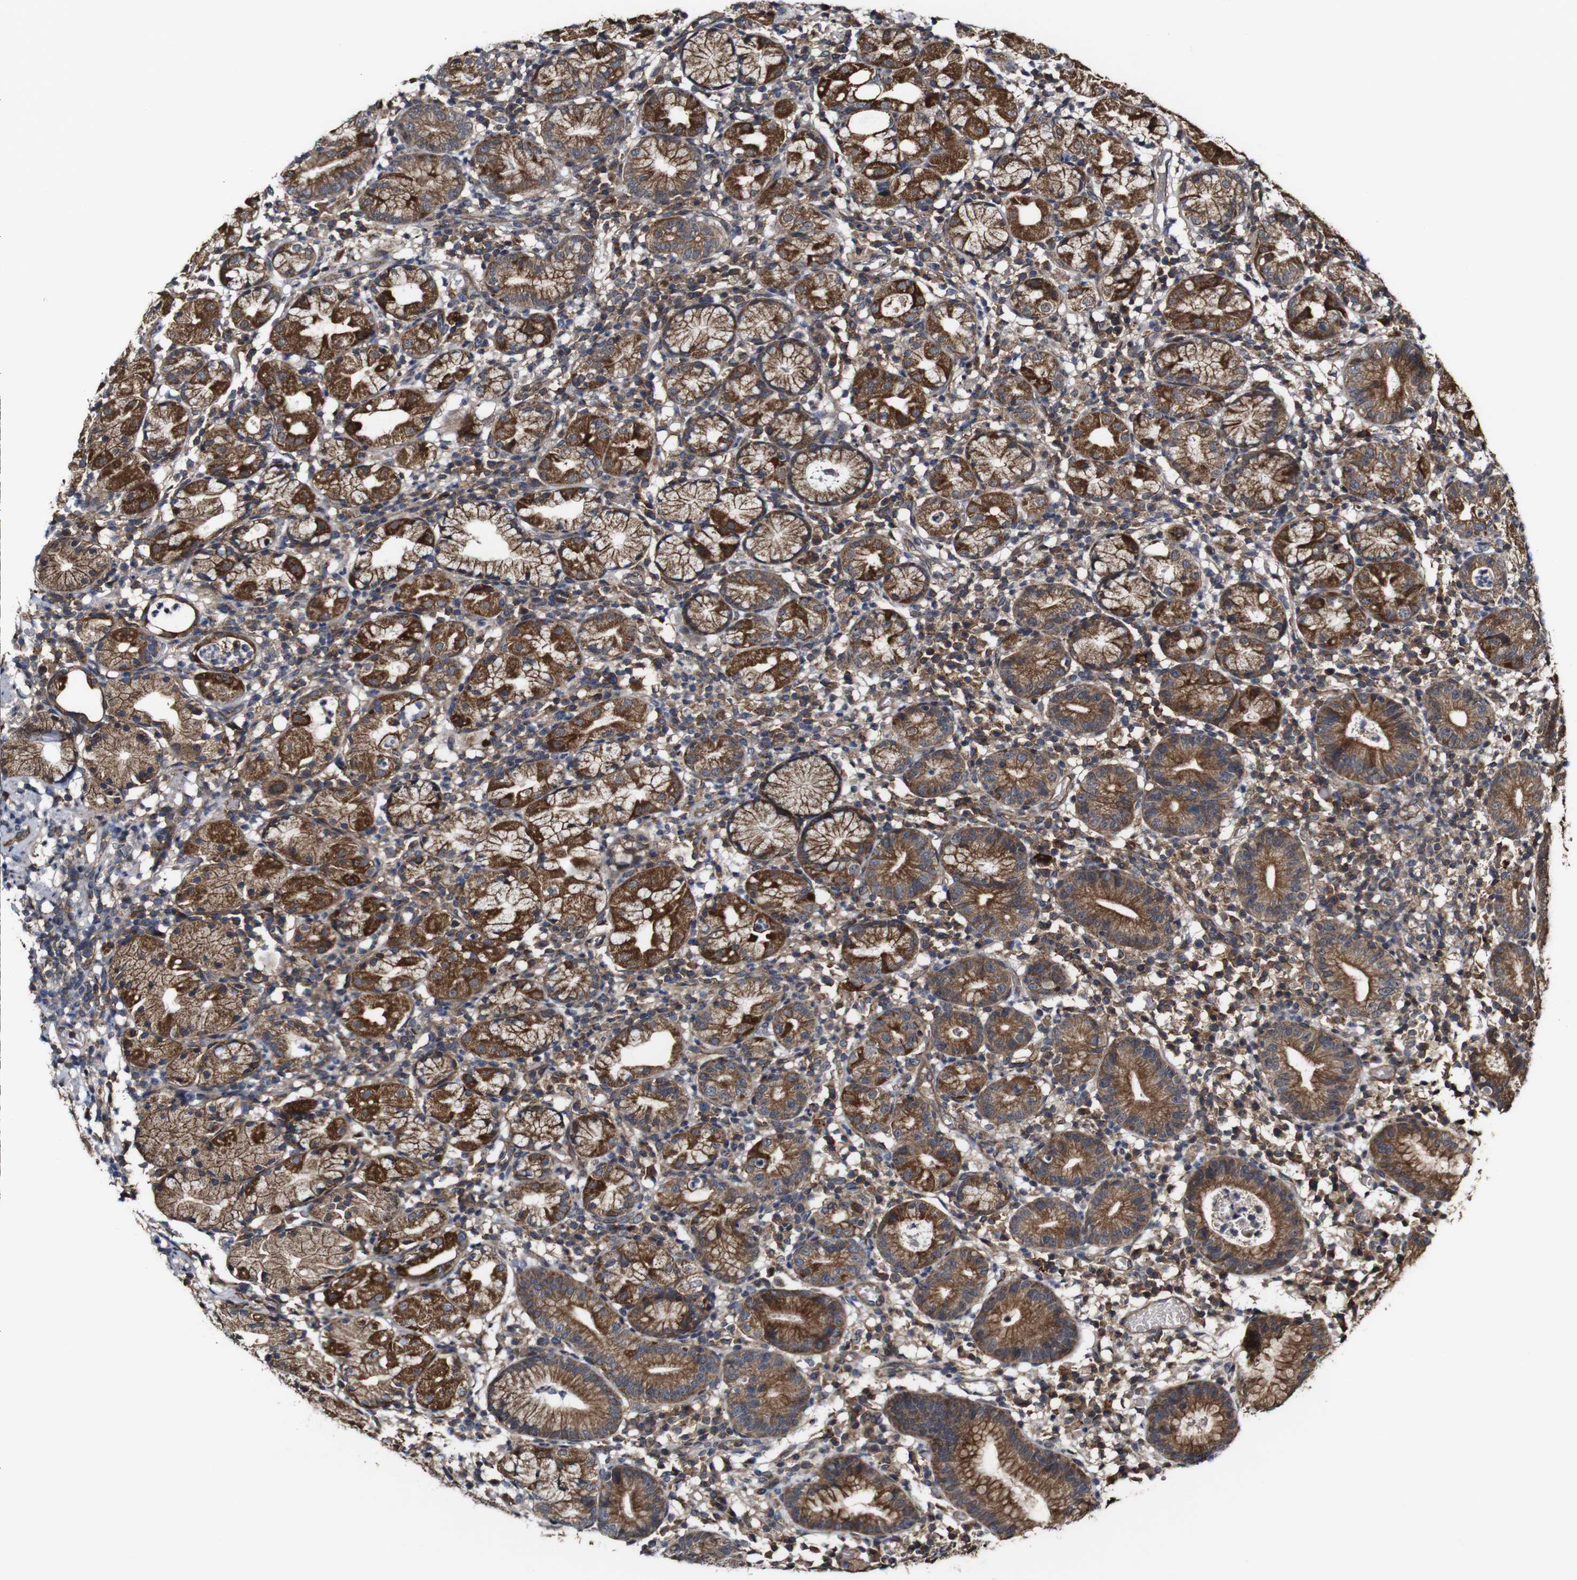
{"staining": {"intensity": "strong", "quantity": "25%-75%", "location": "cytoplasmic/membranous"}, "tissue": "stomach", "cell_type": "Glandular cells", "image_type": "normal", "snomed": [{"axis": "morphology", "description": "Normal tissue, NOS"}, {"axis": "topography", "description": "Stomach"}, {"axis": "topography", "description": "Stomach, lower"}], "caption": "Brown immunohistochemical staining in normal stomach shows strong cytoplasmic/membranous positivity in about 25%-75% of glandular cells. The staining was performed using DAB to visualize the protein expression in brown, while the nuclei were stained in blue with hematoxylin (Magnification: 20x).", "gene": "BTN3A3", "patient": {"sex": "female", "age": 75}}